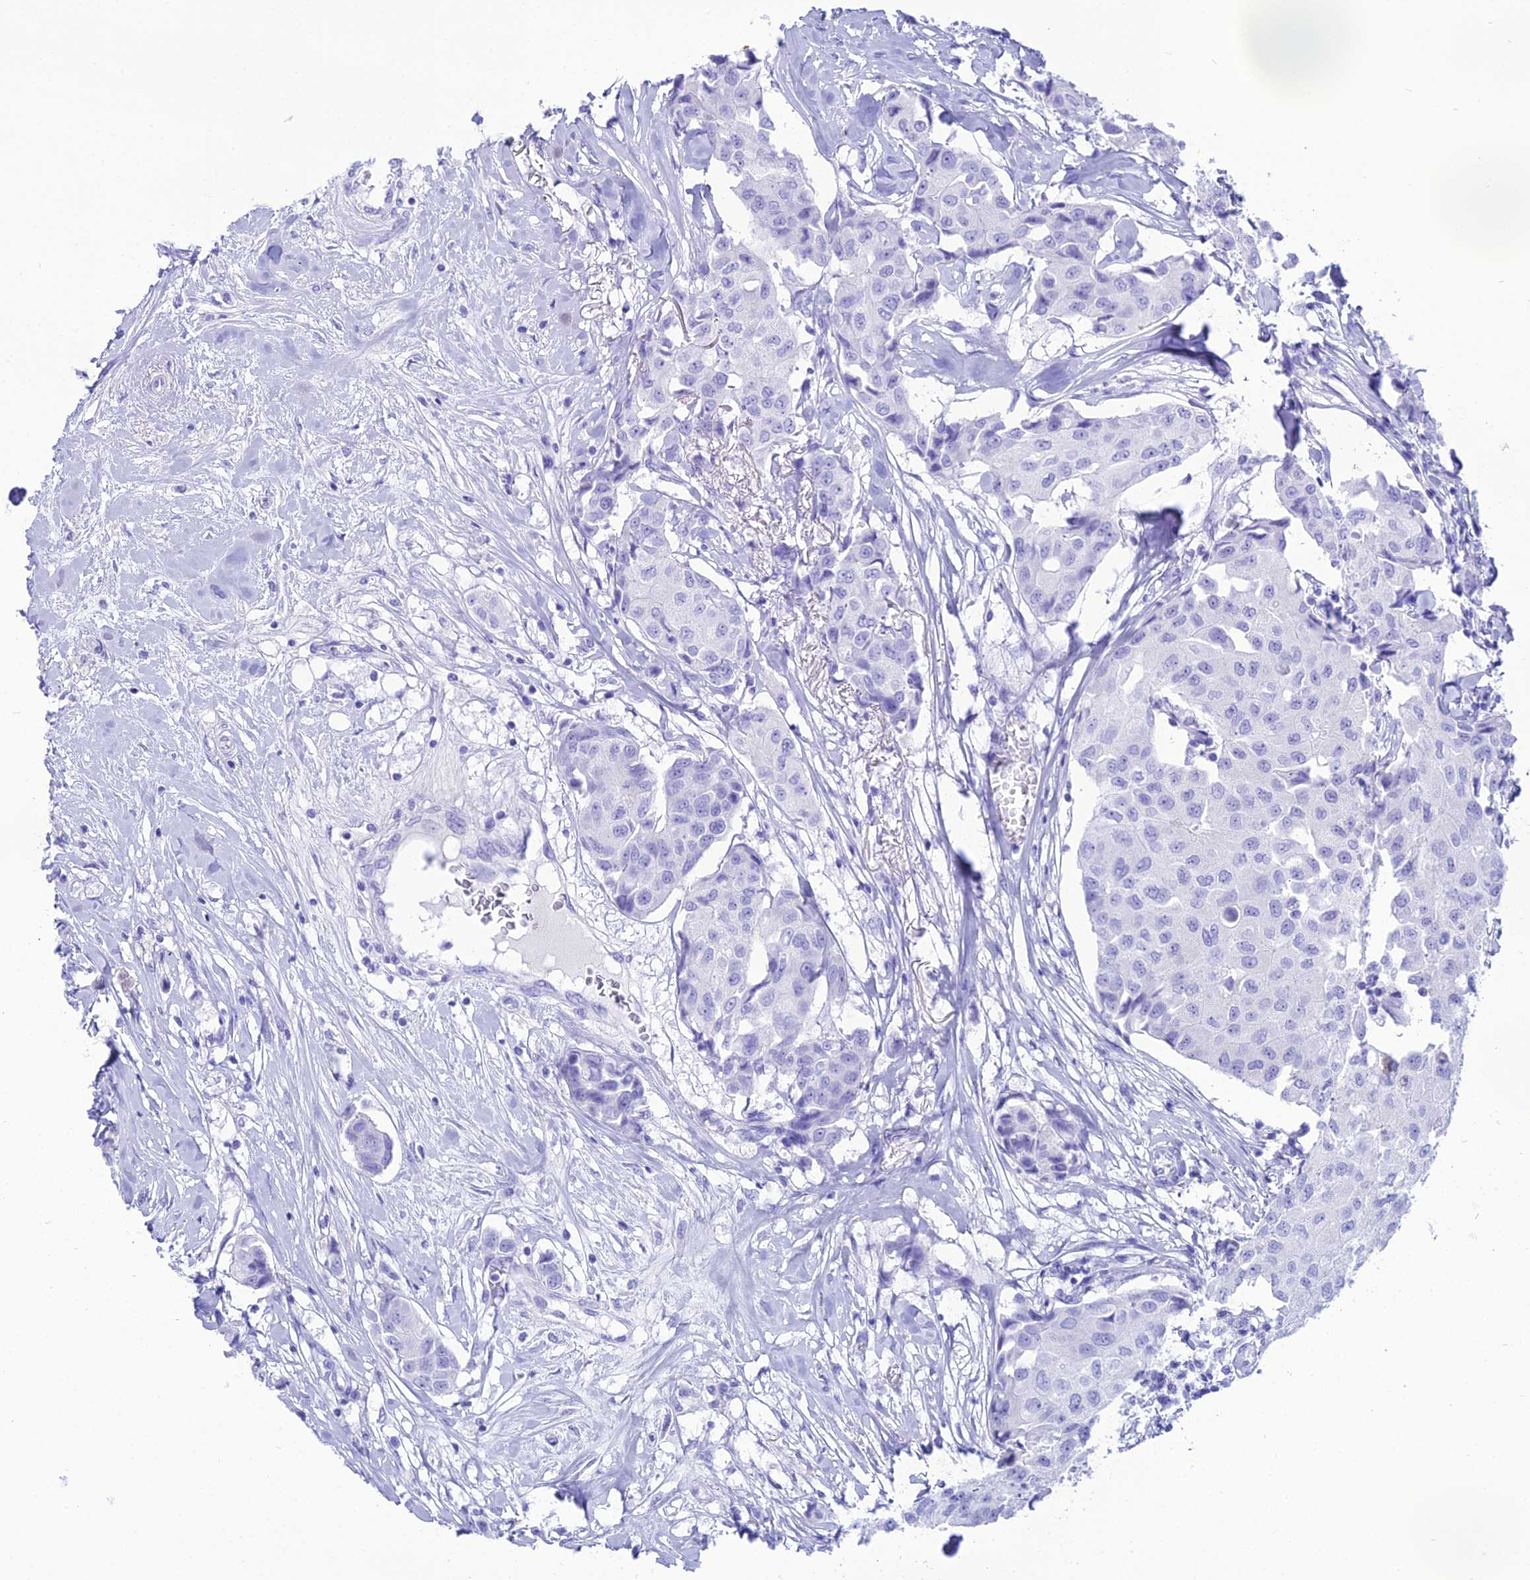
{"staining": {"intensity": "negative", "quantity": "none", "location": "none"}, "tissue": "breast cancer", "cell_type": "Tumor cells", "image_type": "cancer", "snomed": [{"axis": "morphology", "description": "Duct carcinoma"}, {"axis": "topography", "description": "Breast"}], "caption": "This photomicrograph is of breast infiltrating ductal carcinoma stained with IHC to label a protein in brown with the nuclei are counter-stained blue. There is no expression in tumor cells.", "gene": "PNMA5", "patient": {"sex": "female", "age": 80}}